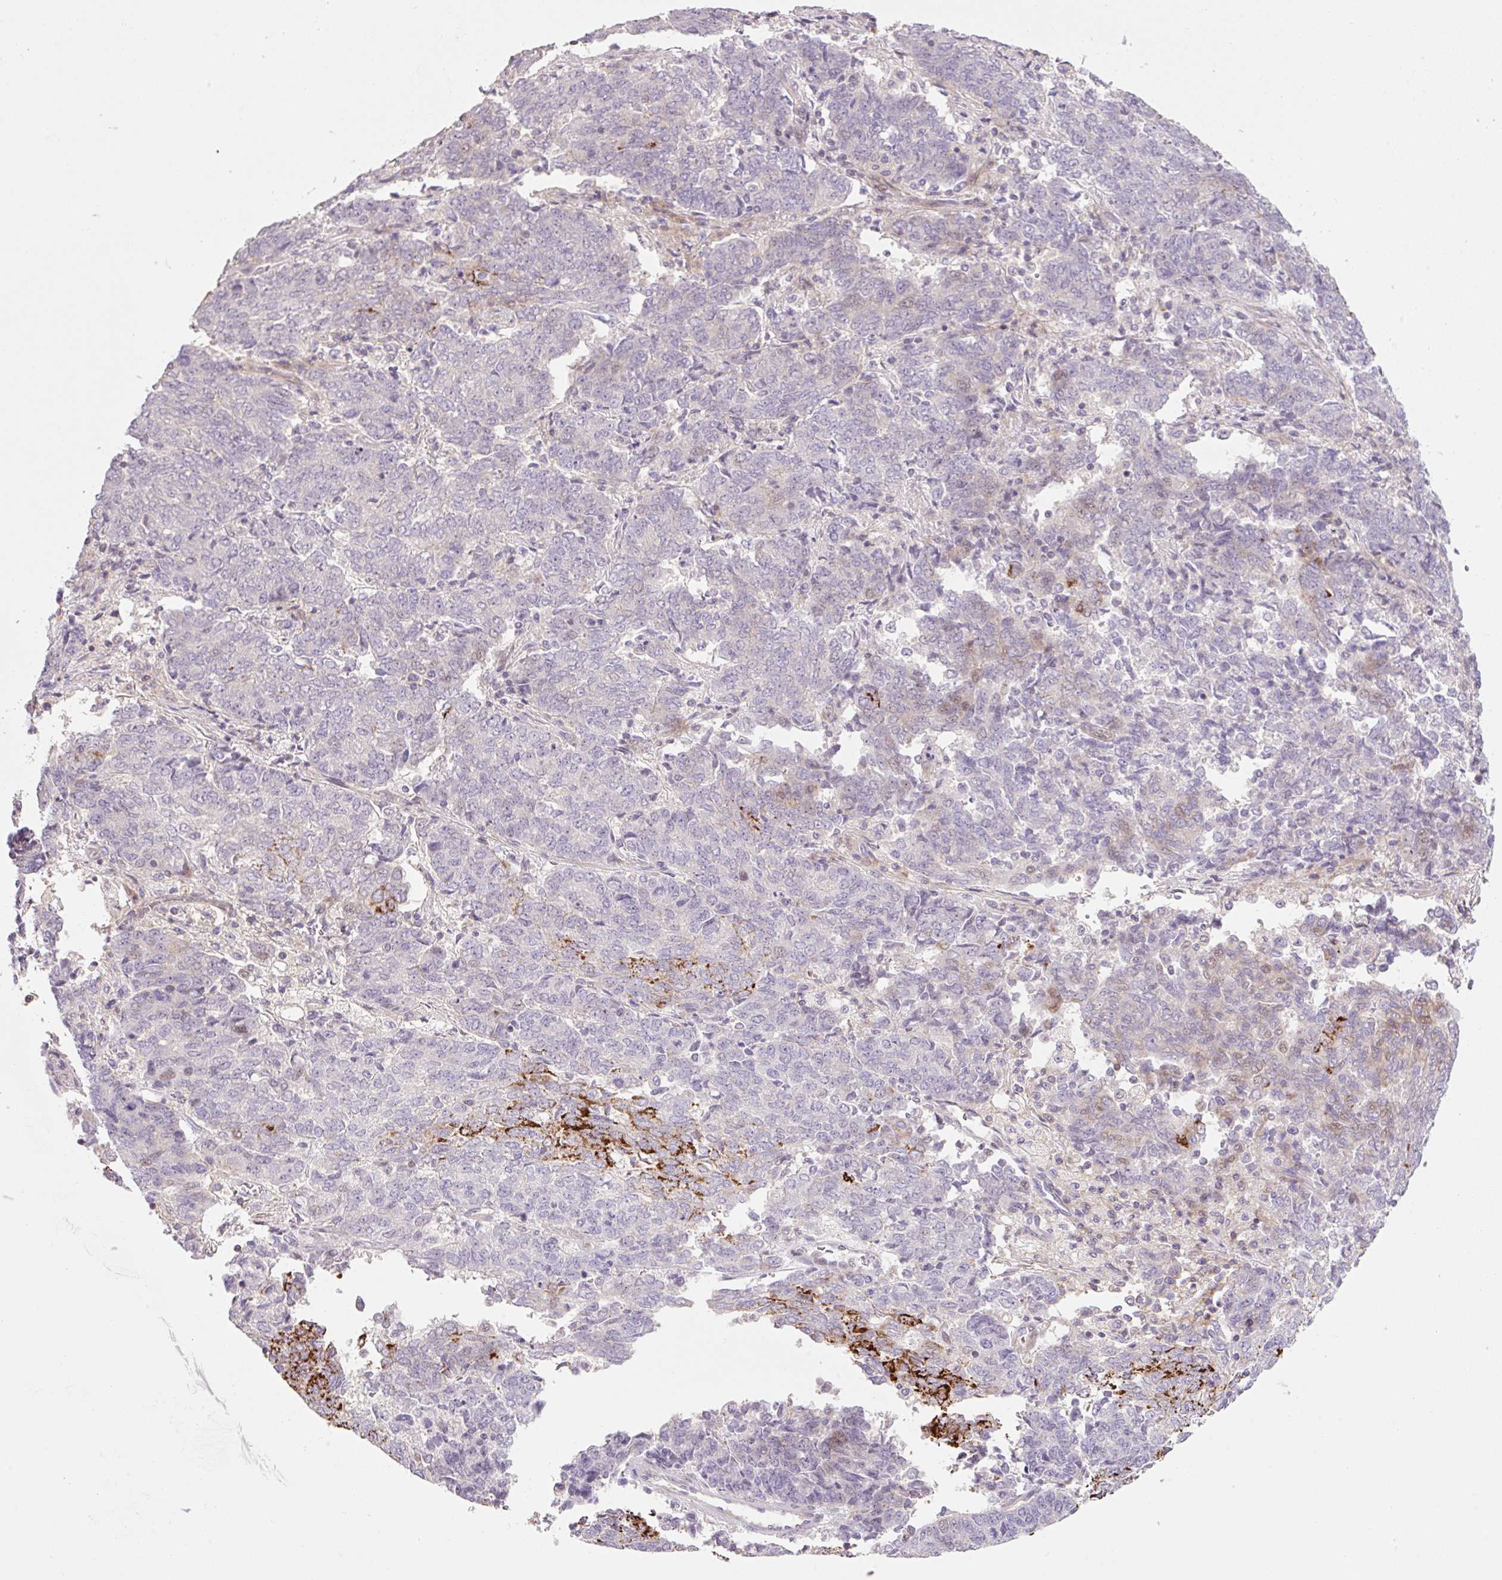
{"staining": {"intensity": "strong", "quantity": "<25%", "location": "cytoplasmic/membranous"}, "tissue": "endometrial cancer", "cell_type": "Tumor cells", "image_type": "cancer", "snomed": [{"axis": "morphology", "description": "Adenocarcinoma, NOS"}, {"axis": "topography", "description": "Endometrium"}], "caption": "High-power microscopy captured an IHC photomicrograph of endometrial cancer, revealing strong cytoplasmic/membranous positivity in approximately <25% of tumor cells.", "gene": "ZNF552", "patient": {"sex": "female", "age": 80}}